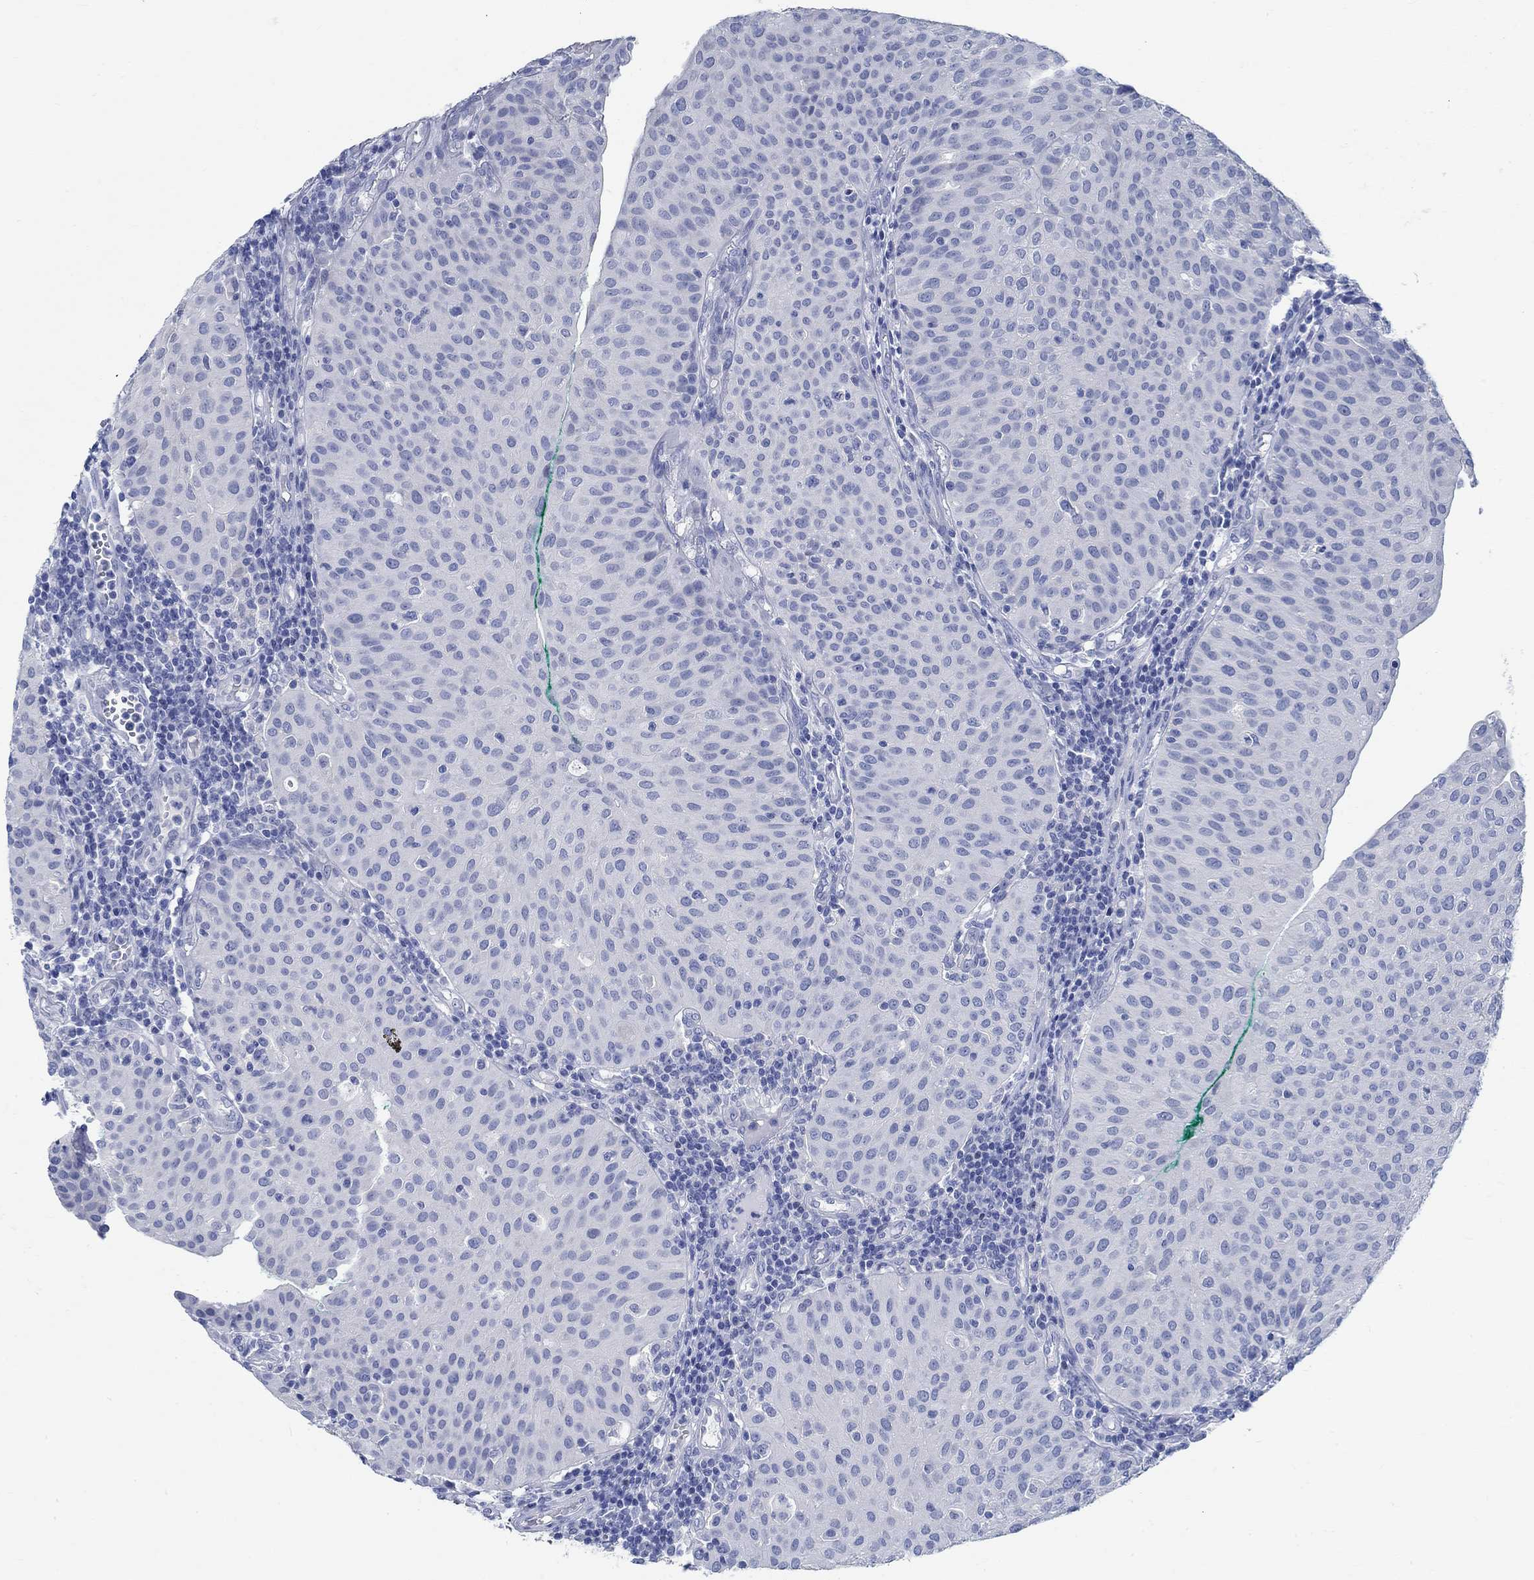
{"staining": {"intensity": "negative", "quantity": "none", "location": "none"}, "tissue": "urothelial cancer", "cell_type": "Tumor cells", "image_type": "cancer", "snomed": [{"axis": "morphology", "description": "Urothelial carcinoma, Low grade"}, {"axis": "topography", "description": "Urinary bladder"}], "caption": "This is an immunohistochemistry (IHC) image of human urothelial cancer. There is no positivity in tumor cells.", "gene": "RBM20", "patient": {"sex": "male", "age": 54}}